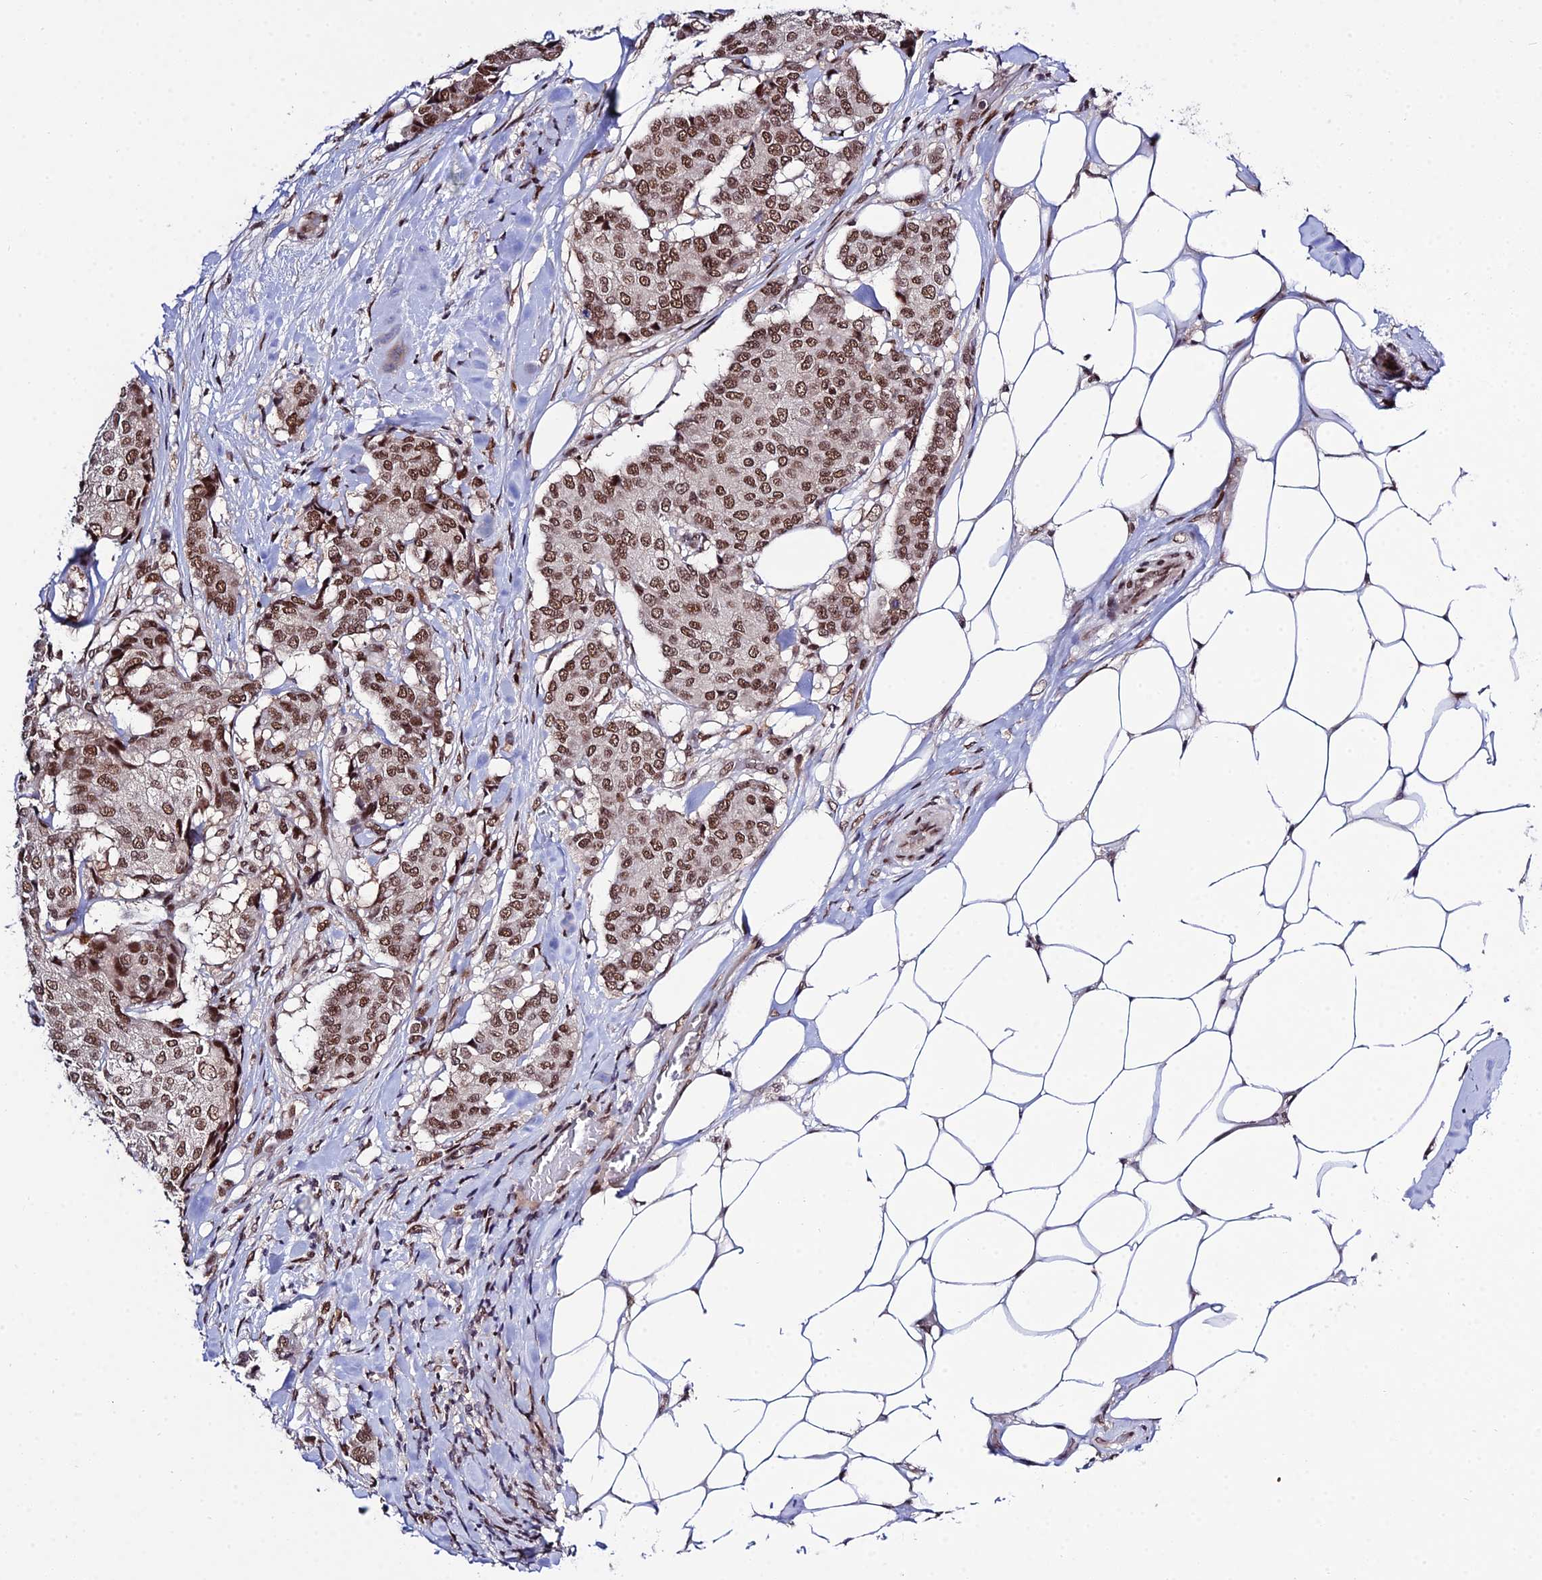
{"staining": {"intensity": "moderate", "quantity": ">75%", "location": "nuclear"}, "tissue": "breast cancer", "cell_type": "Tumor cells", "image_type": "cancer", "snomed": [{"axis": "morphology", "description": "Duct carcinoma"}, {"axis": "topography", "description": "Breast"}], "caption": "There is medium levels of moderate nuclear expression in tumor cells of breast cancer (invasive ductal carcinoma), as demonstrated by immunohistochemical staining (brown color).", "gene": "SYT15", "patient": {"sex": "female", "age": 75}}